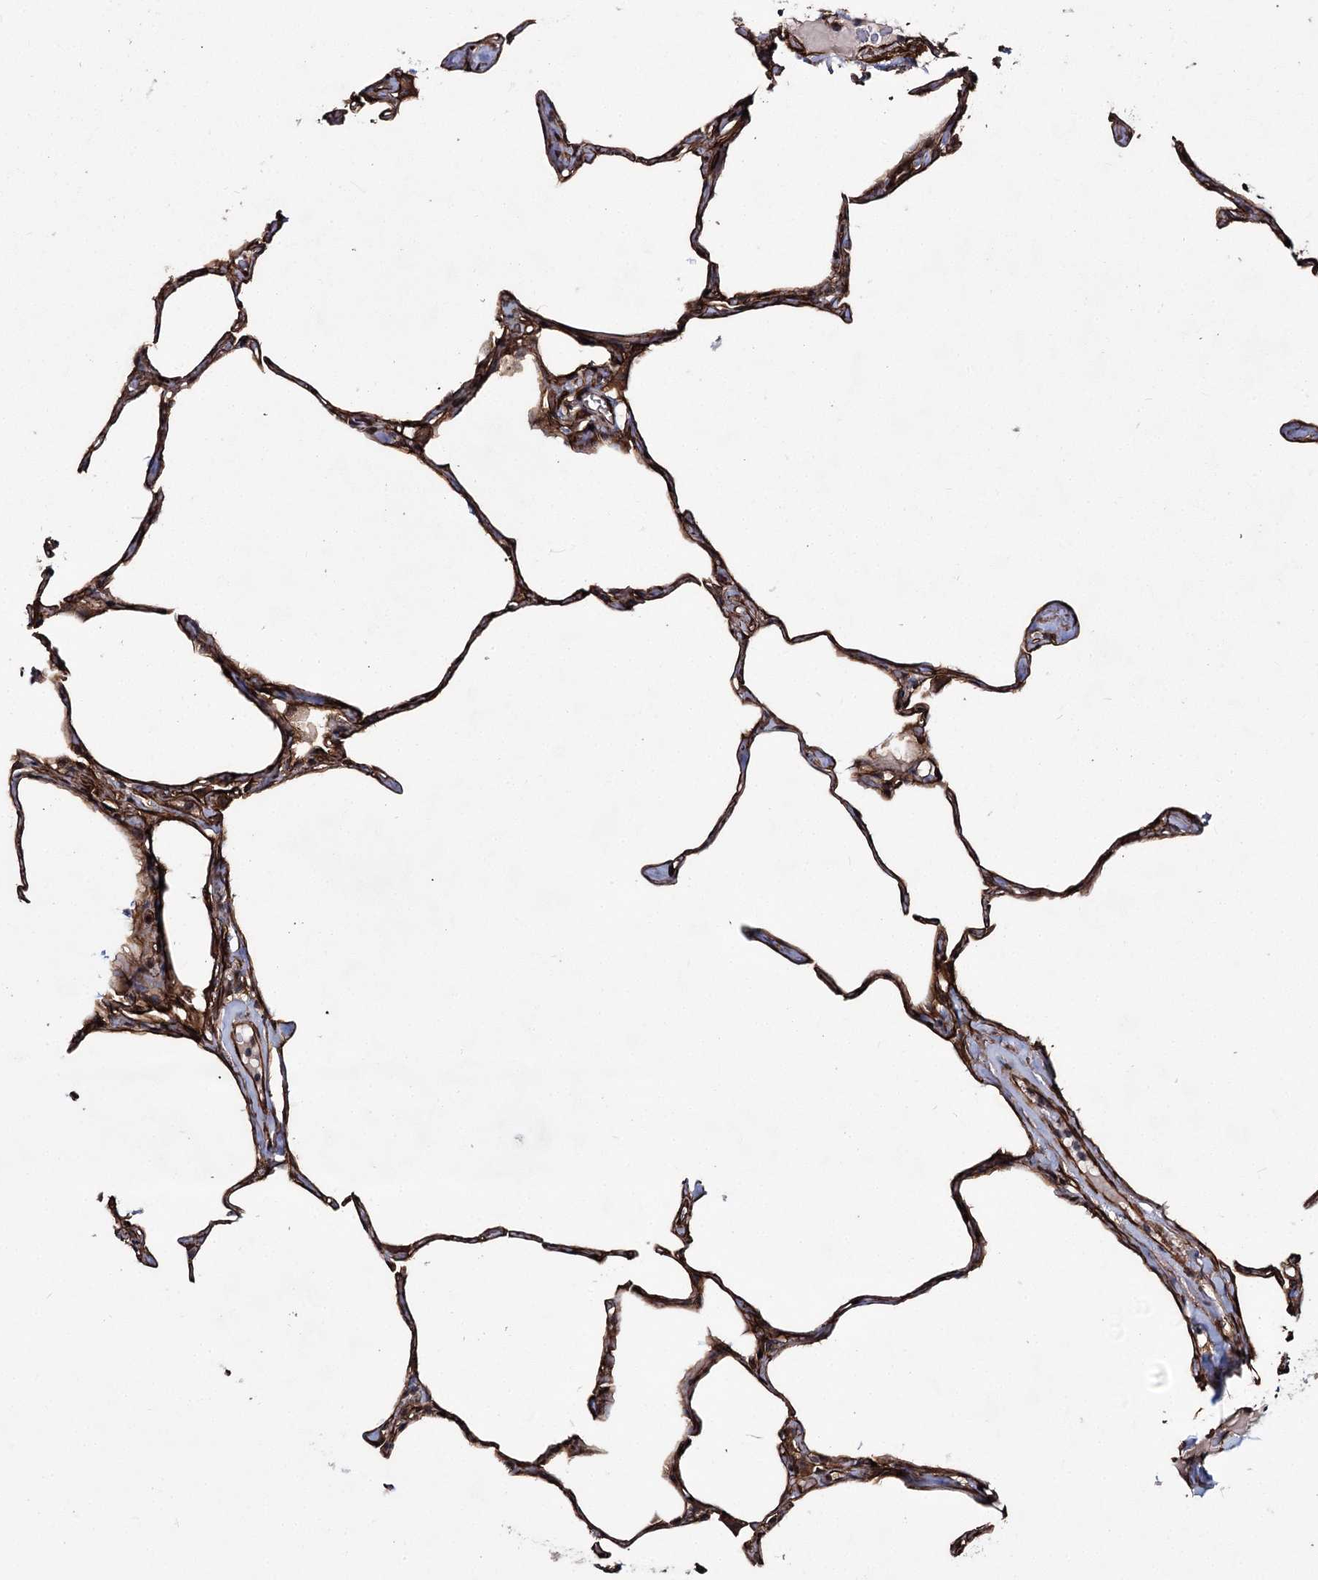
{"staining": {"intensity": "strong", "quantity": ">75%", "location": "cytoplasmic/membranous"}, "tissue": "lung", "cell_type": "Alveolar cells", "image_type": "normal", "snomed": [{"axis": "morphology", "description": "Normal tissue, NOS"}, {"axis": "topography", "description": "Lung"}], "caption": "The immunohistochemical stain shows strong cytoplasmic/membranous positivity in alveolar cells of benign lung.", "gene": "MYO1C", "patient": {"sex": "male", "age": 65}}